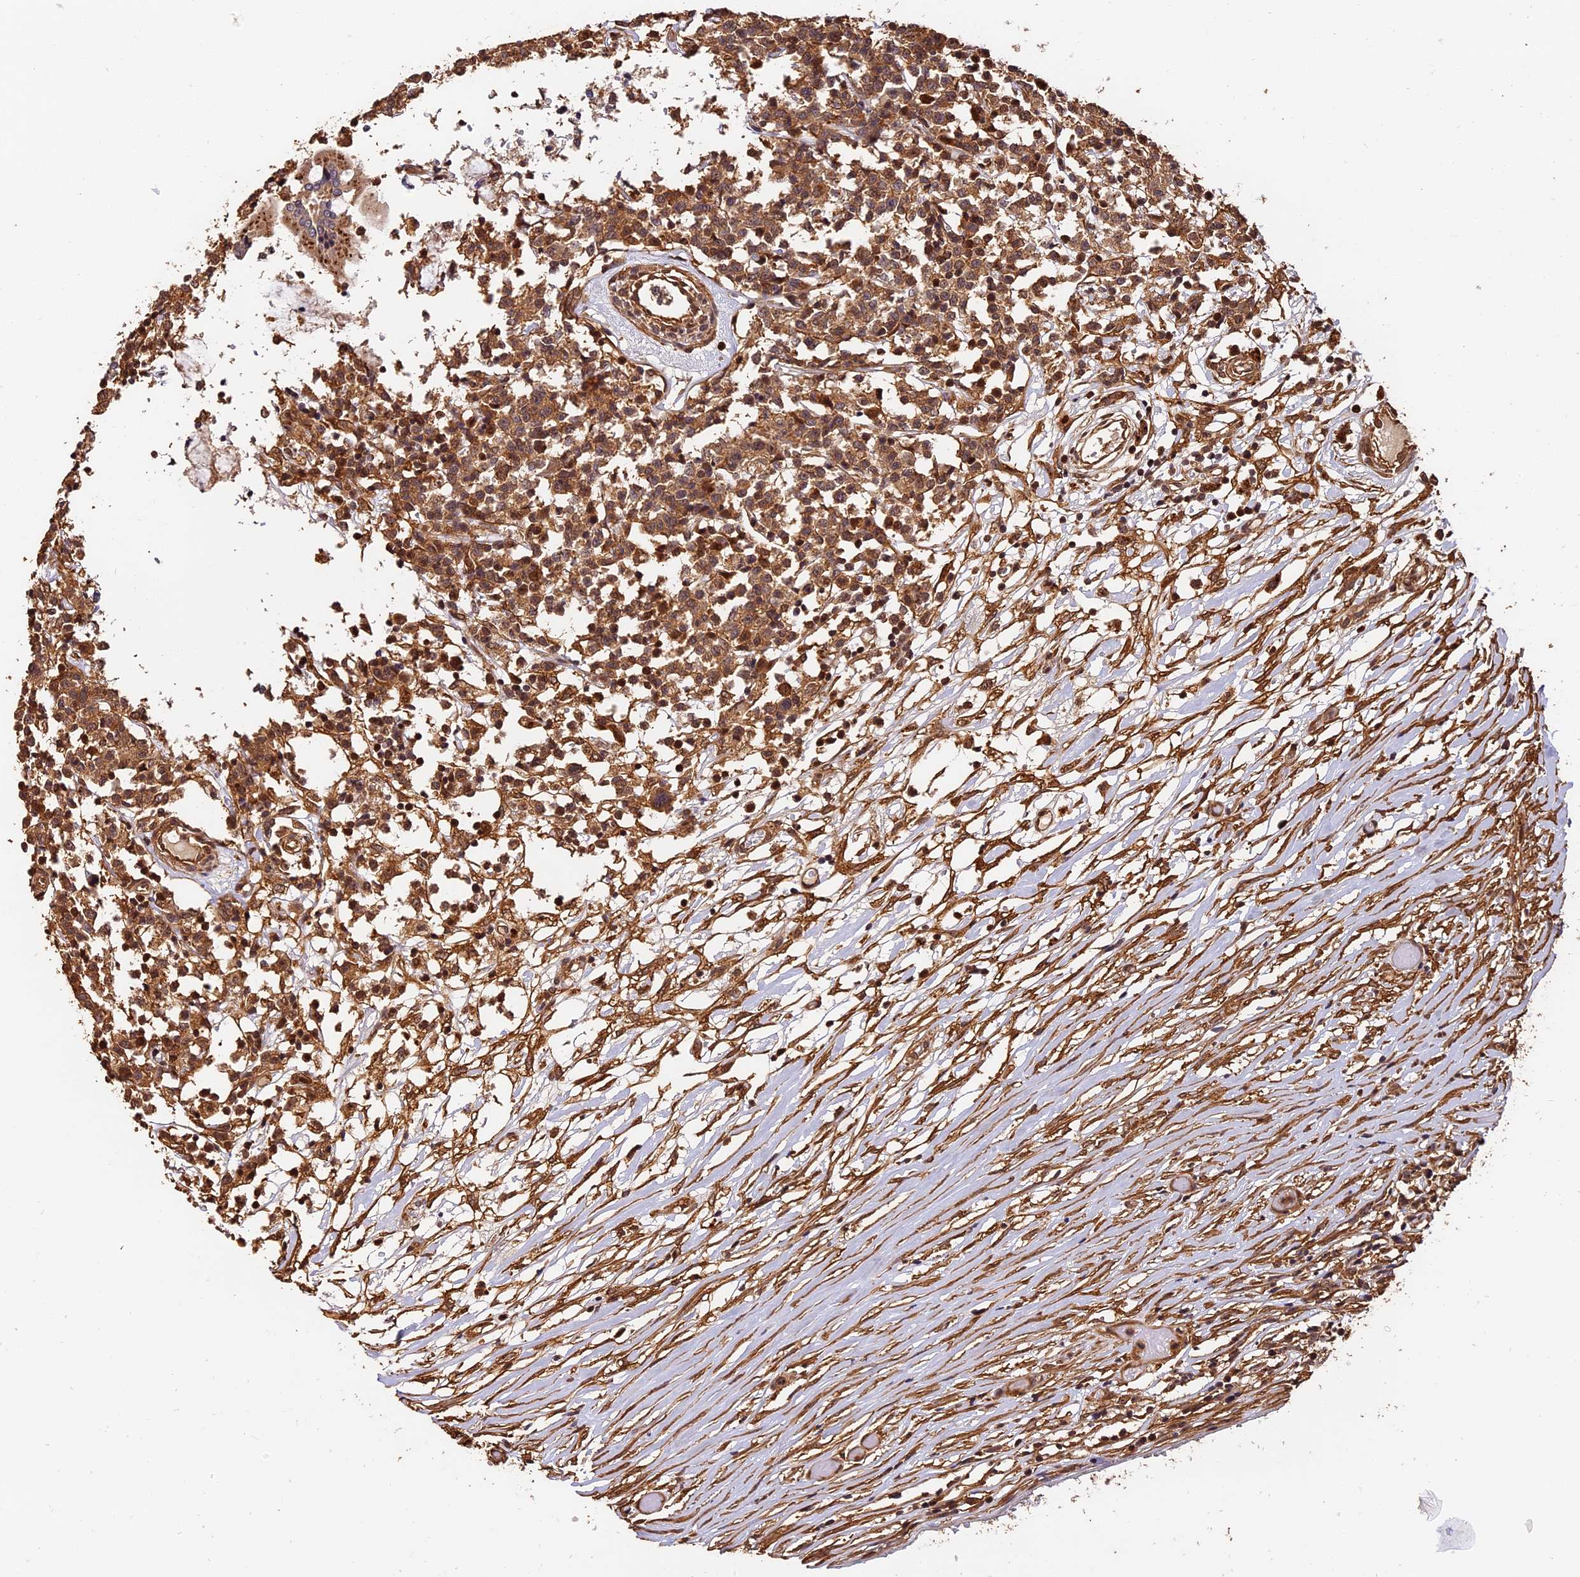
{"staining": {"intensity": "moderate", "quantity": ">75%", "location": "cytoplasmic/membranous"}, "tissue": "lymphoma", "cell_type": "Tumor cells", "image_type": "cancer", "snomed": [{"axis": "morphology", "description": "Malignant lymphoma, non-Hodgkin's type, Low grade"}, {"axis": "topography", "description": "Small intestine"}], "caption": "There is medium levels of moderate cytoplasmic/membranous staining in tumor cells of low-grade malignant lymphoma, non-Hodgkin's type, as demonstrated by immunohistochemical staining (brown color).", "gene": "MMP15", "patient": {"sex": "female", "age": 59}}